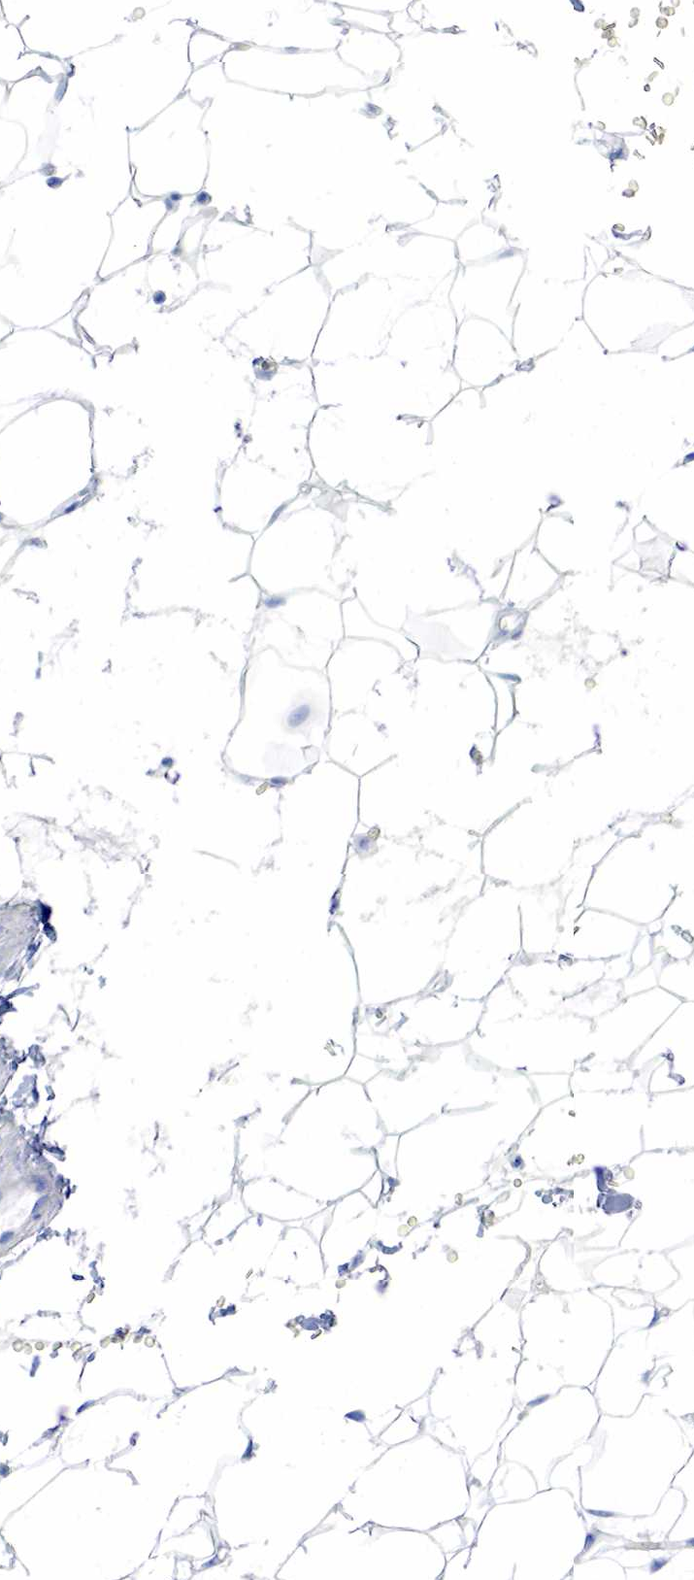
{"staining": {"intensity": "negative", "quantity": "none", "location": "none"}, "tissue": "adipose tissue", "cell_type": "Adipocytes", "image_type": "normal", "snomed": [{"axis": "morphology", "description": "Normal tissue, NOS"}, {"axis": "morphology", "description": "Inflammation, NOS"}, {"axis": "topography", "description": "Lymph node"}, {"axis": "topography", "description": "Peripheral nerve tissue"}], "caption": "This is an immunohistochemistry photomicrograph of benign adipose tissue. There is no positivity in adipocytes.", "gene": "KRT18", "patient": {"sex": "male", "age": 52}}